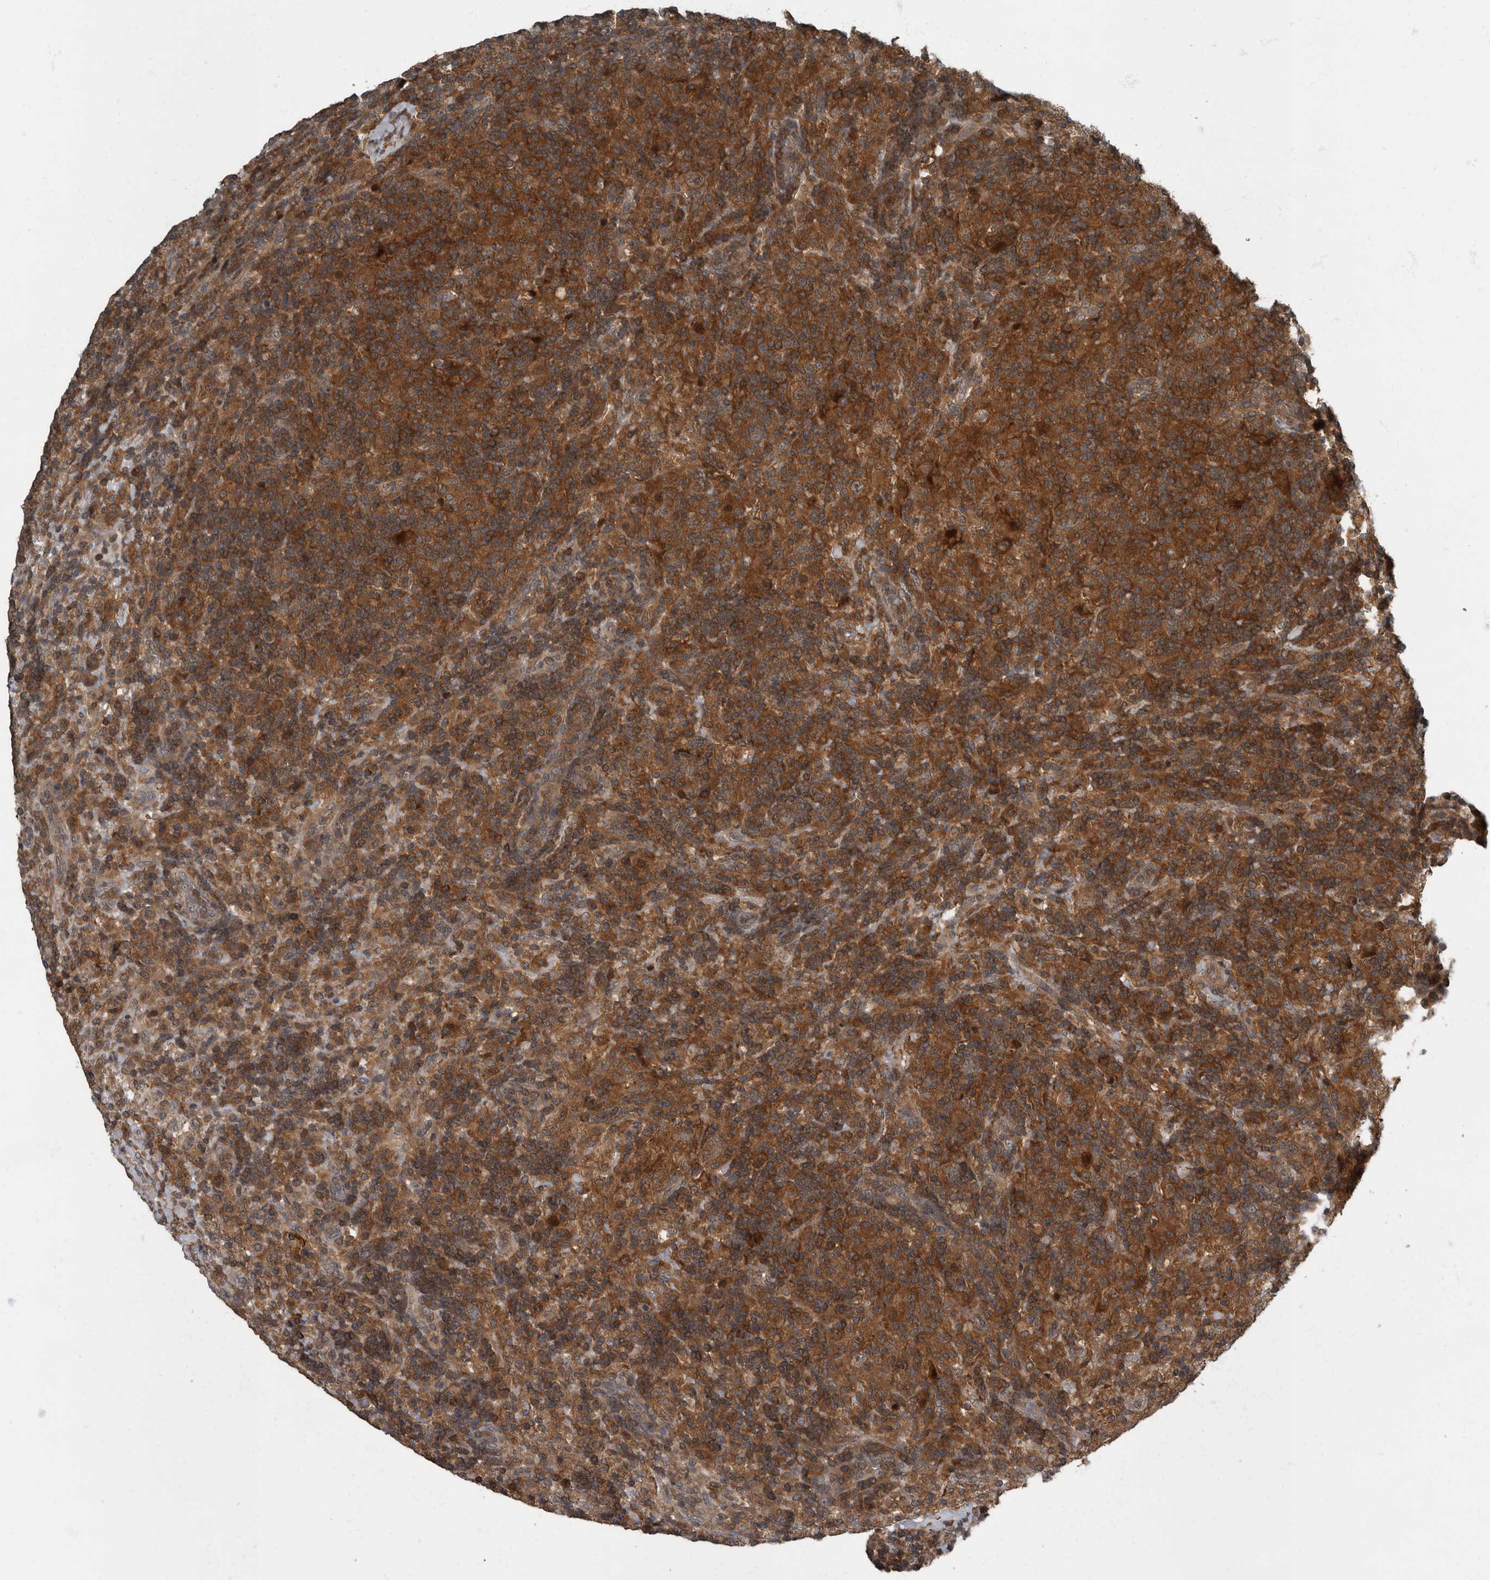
{"staining": {"intensity": "strong", "quantity": ">75%", "location": "cytoplasmic/membranous"}, "tissue": "lymphoma", "cell_type": "Tumor cells", "image_type": "cancer", "snomed": [{"axis": "morphology", "description": "Hodgkin's disease, NOS"}, {"axis": "topography", "description": "Lymph node"}], "caption": "Immunohistochemical staining of human Hodgkin's disease reveals high levels of strong cytoplasmic/membranous positivity in approximately >75% of tumor cells. (IHC, brightfield microscopy, high magnification).", "gene": "RABGGTB", "patient": {"sex": "male", "age": 70}}